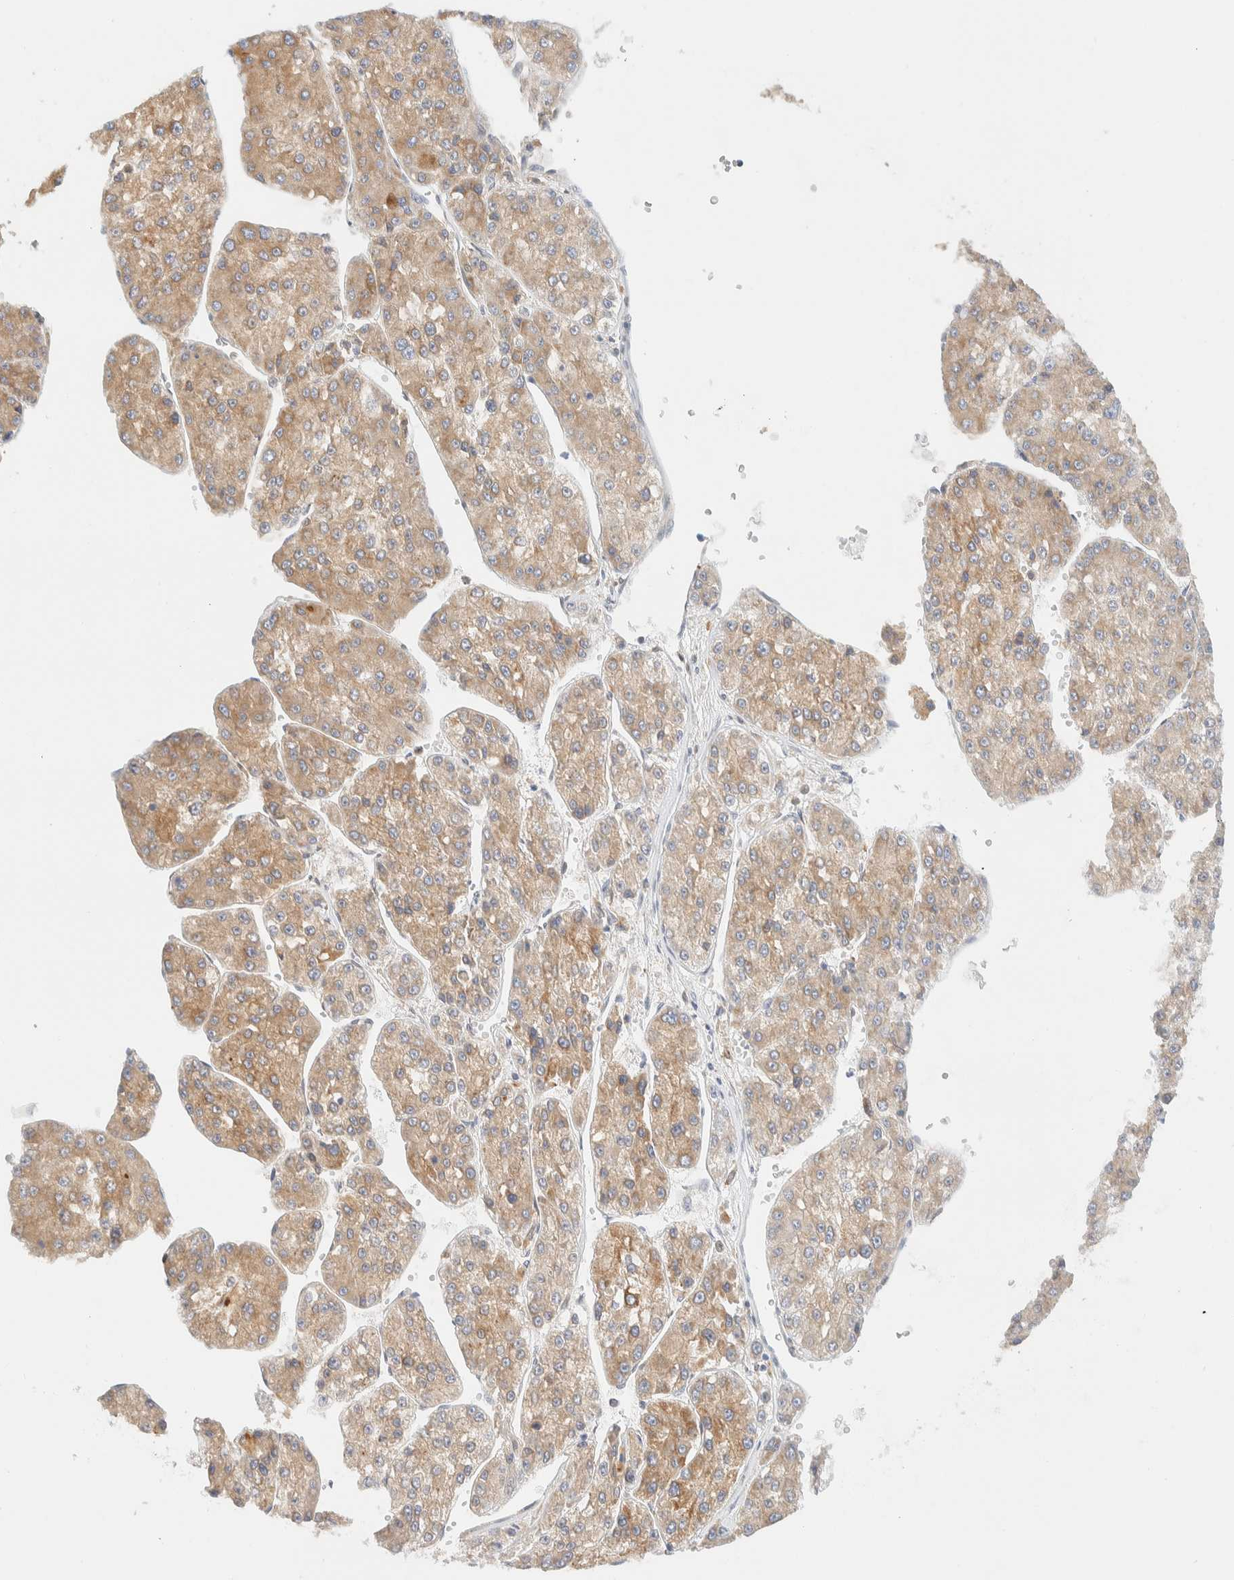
{"staining": {"intensity": "moderate", "quantity": ">75%", "location": "cytoplasmic/membranous"}, "tissue": "liver cancer", "cell_type": "Tumor cells", "image_type": "cancer", "snomed": [{"axis": "morphology", "description": "Carcinoma, Hepatocellular, NOS"}, {"axis": "topography", "description": "Liver"}], "caption": "Protein analysis of liver cancer tissue displays moderate cytoplasmic/membranous positivity in approximately >75% of tumor cells.", "gene": "NT5C", "patient": {"sex": "female", "age": 73}}